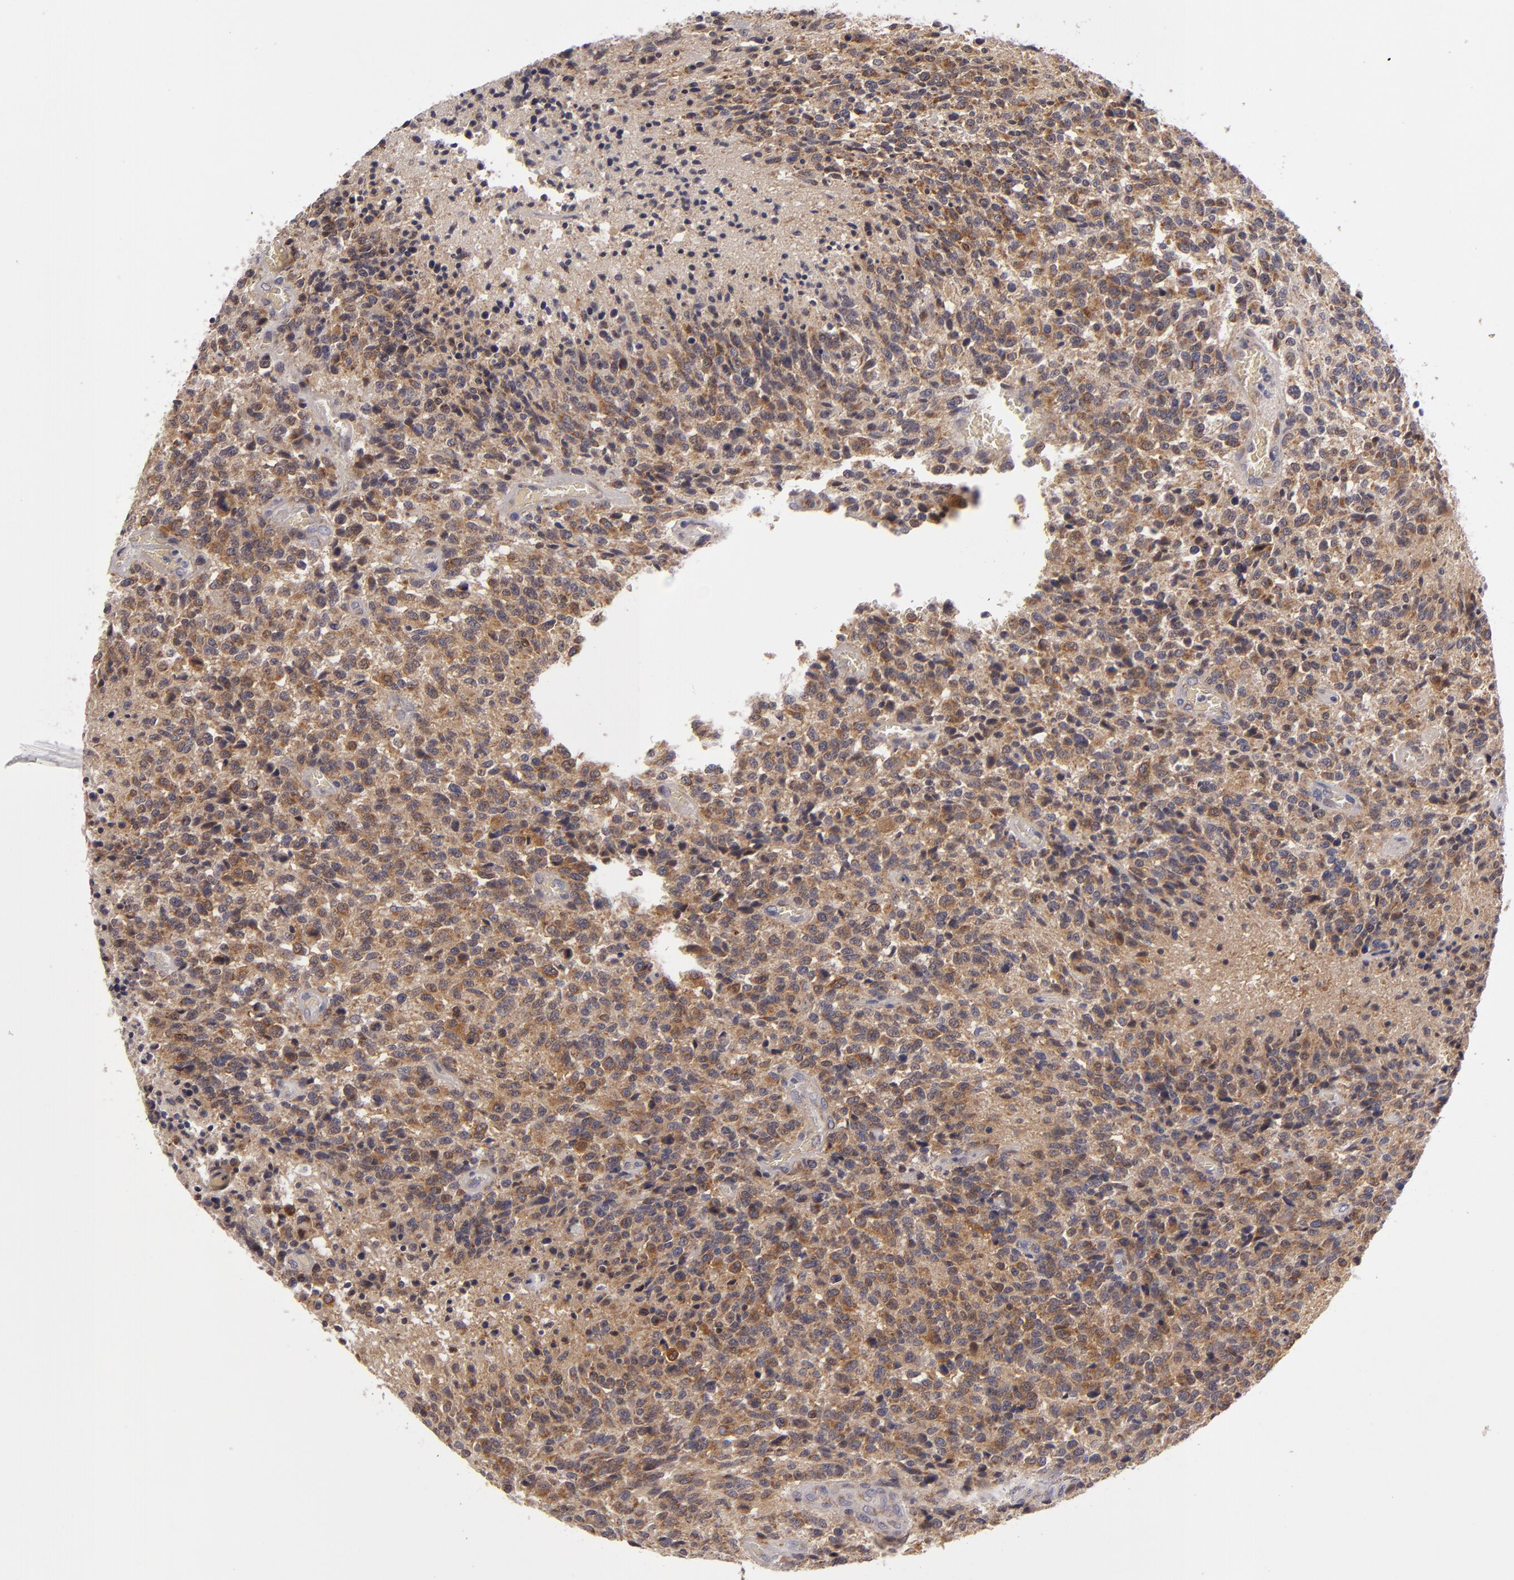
{"staining": {"intensity": "moderate", "quantity": ">75%", "location": "cytoplasmic/membranous"}, "tissue": "glioma", "cell_type": "Tumor cells", "image_type": "cancer", "snomed": [{"axis": "morphology", "description": "Glioma, malignant, High grade"}, {"axis": "topography", "description": "Brain"}], "caption": "A micrograph of malignant glioma (high-grade) stained for a protein shows moderate cytoplasmic/membranous brown staining in tumor cells. (DAB (3,3'-diaminobenzidine) IHC, brown staining for protein, blue staining for nuclei).", "gene": "SH2D4A", "patient": {"sex": "male", "age": 36}}